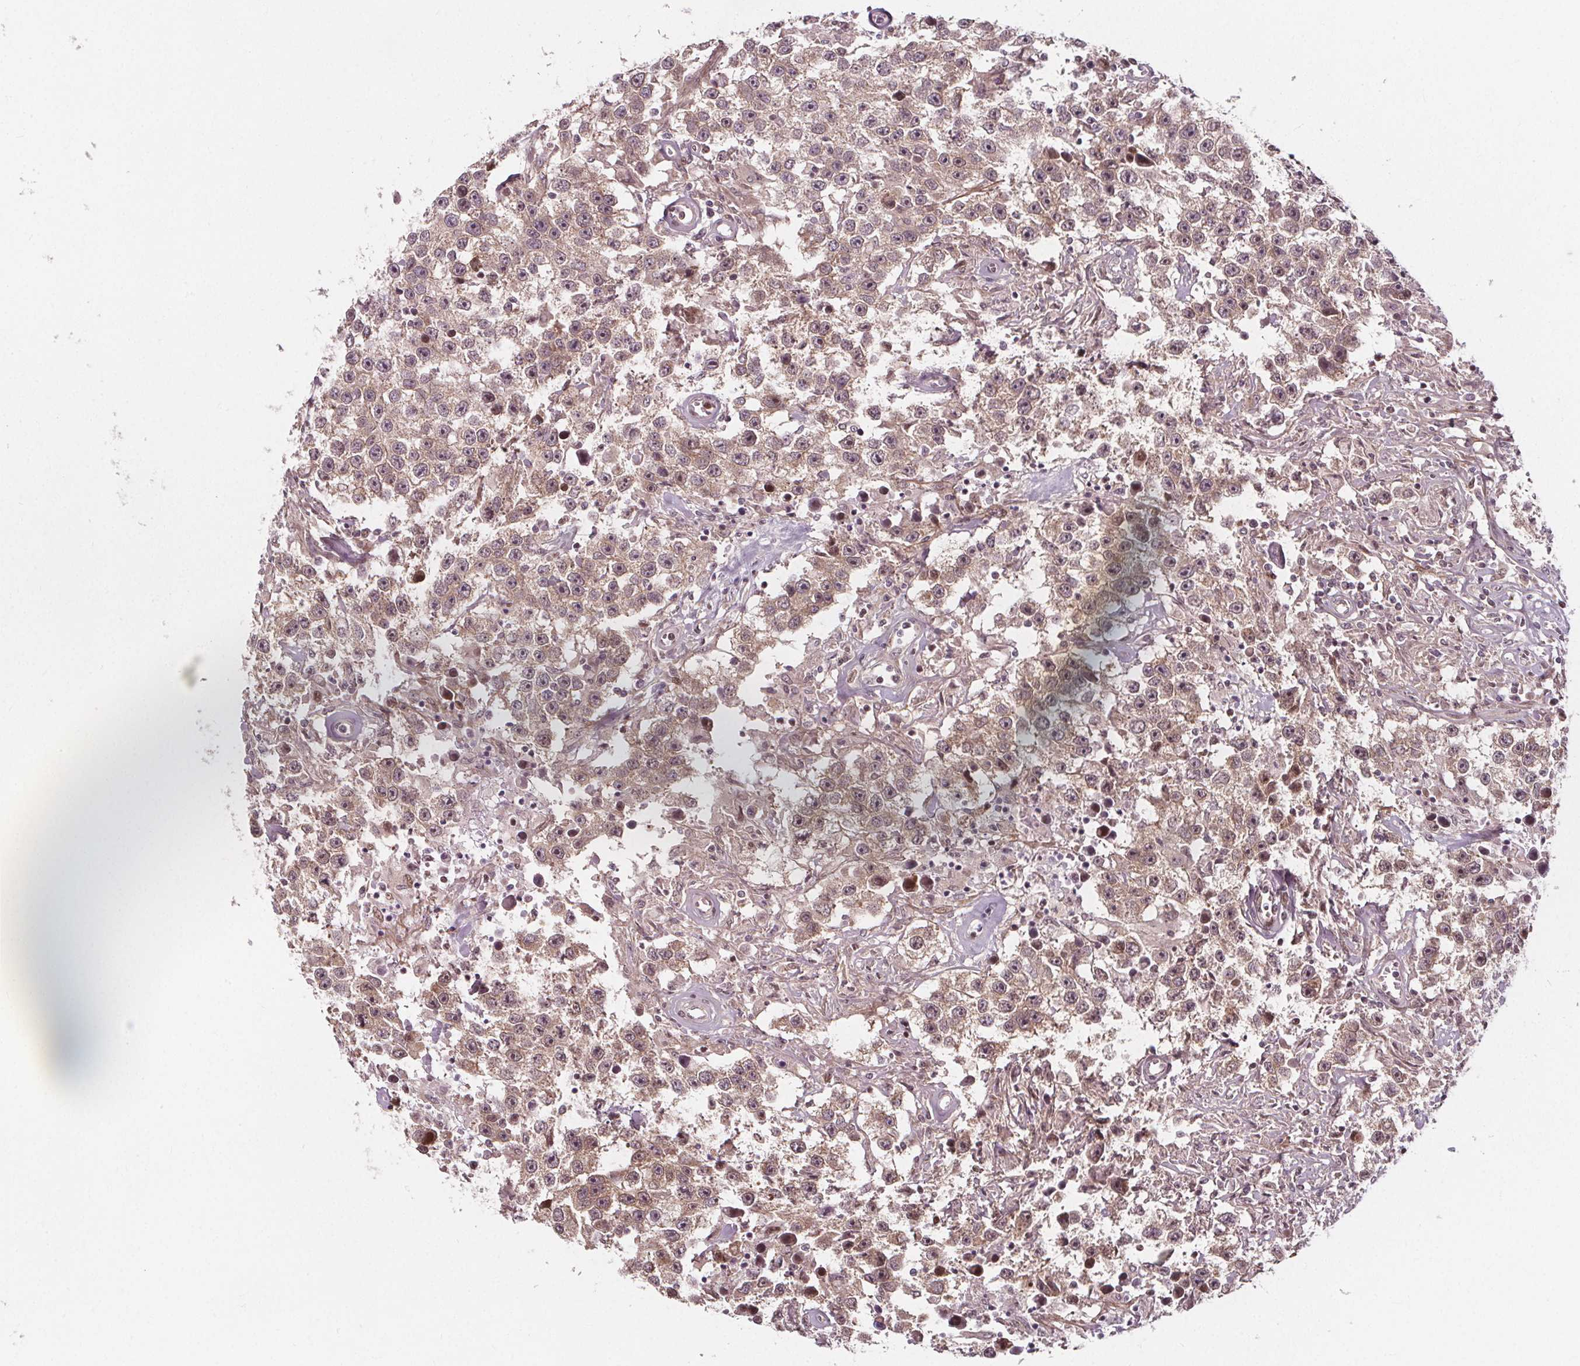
{"staining": {"intensity": "weak", "quantity": ">75%", "location": "cytoplasmic/membranous,nuclear"}, "tissue": "testis cancer", "cell_type": "Tumor cells", "image_type": "cancer", "snomed": [{"axis": "morphology", "description": "Seminoma, NOS"}, {"axis": "topography", "description": "Testis"}], "caption": "Testis cancer (seminoma) was stained to show a protein in brown. There is low levels of weak cytoplasmic/membranous and nuclear positivity in about >75% of tumor cells. The staining was performed using DAB, with brown indicating positive protein expression. Nuclei are stained blue with hematoxylin.", "gene": "AKT1S1", "patient": {"sex": "male", "age": 43}}